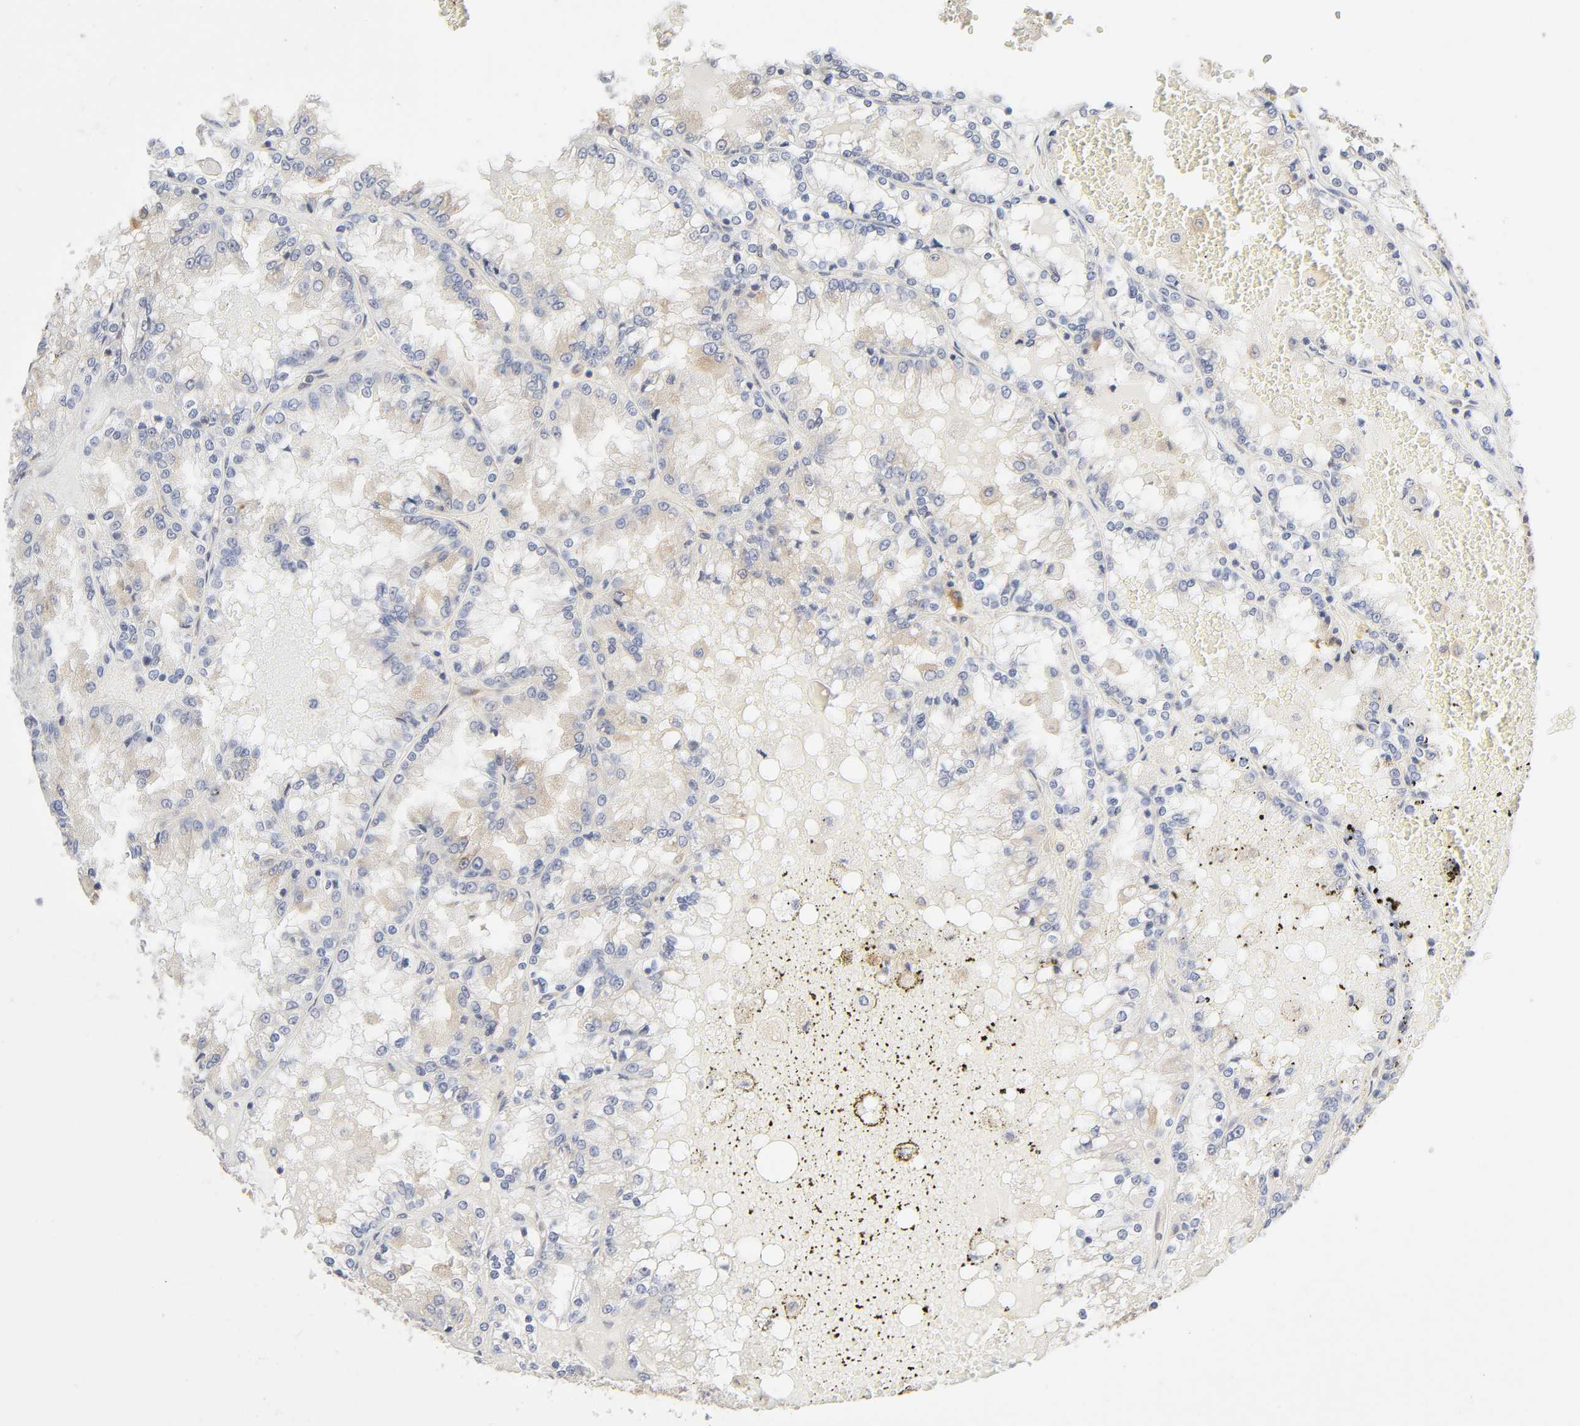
{"staining": {"intensity": "negative", "quantity": "none", "location": "none"}, "tissue": "renal cancer", "cell_type": "Tumor cells", "image_type": "cancer", "snomed": [{"axis": "morphology", "description": "Adenocarcinoma, NOS"}, {"axis": "topography", "description": "Kidney"}], "caption": "An immunohistochemistry (IHC) histopathology image of renal cancer (adenocarcinoma) is shown. There is no staining in tumor cells of renal cancer (adenocarcinoma).", "gene": "SCHIP1", "patient": {"sex": "female", "age": 56}}